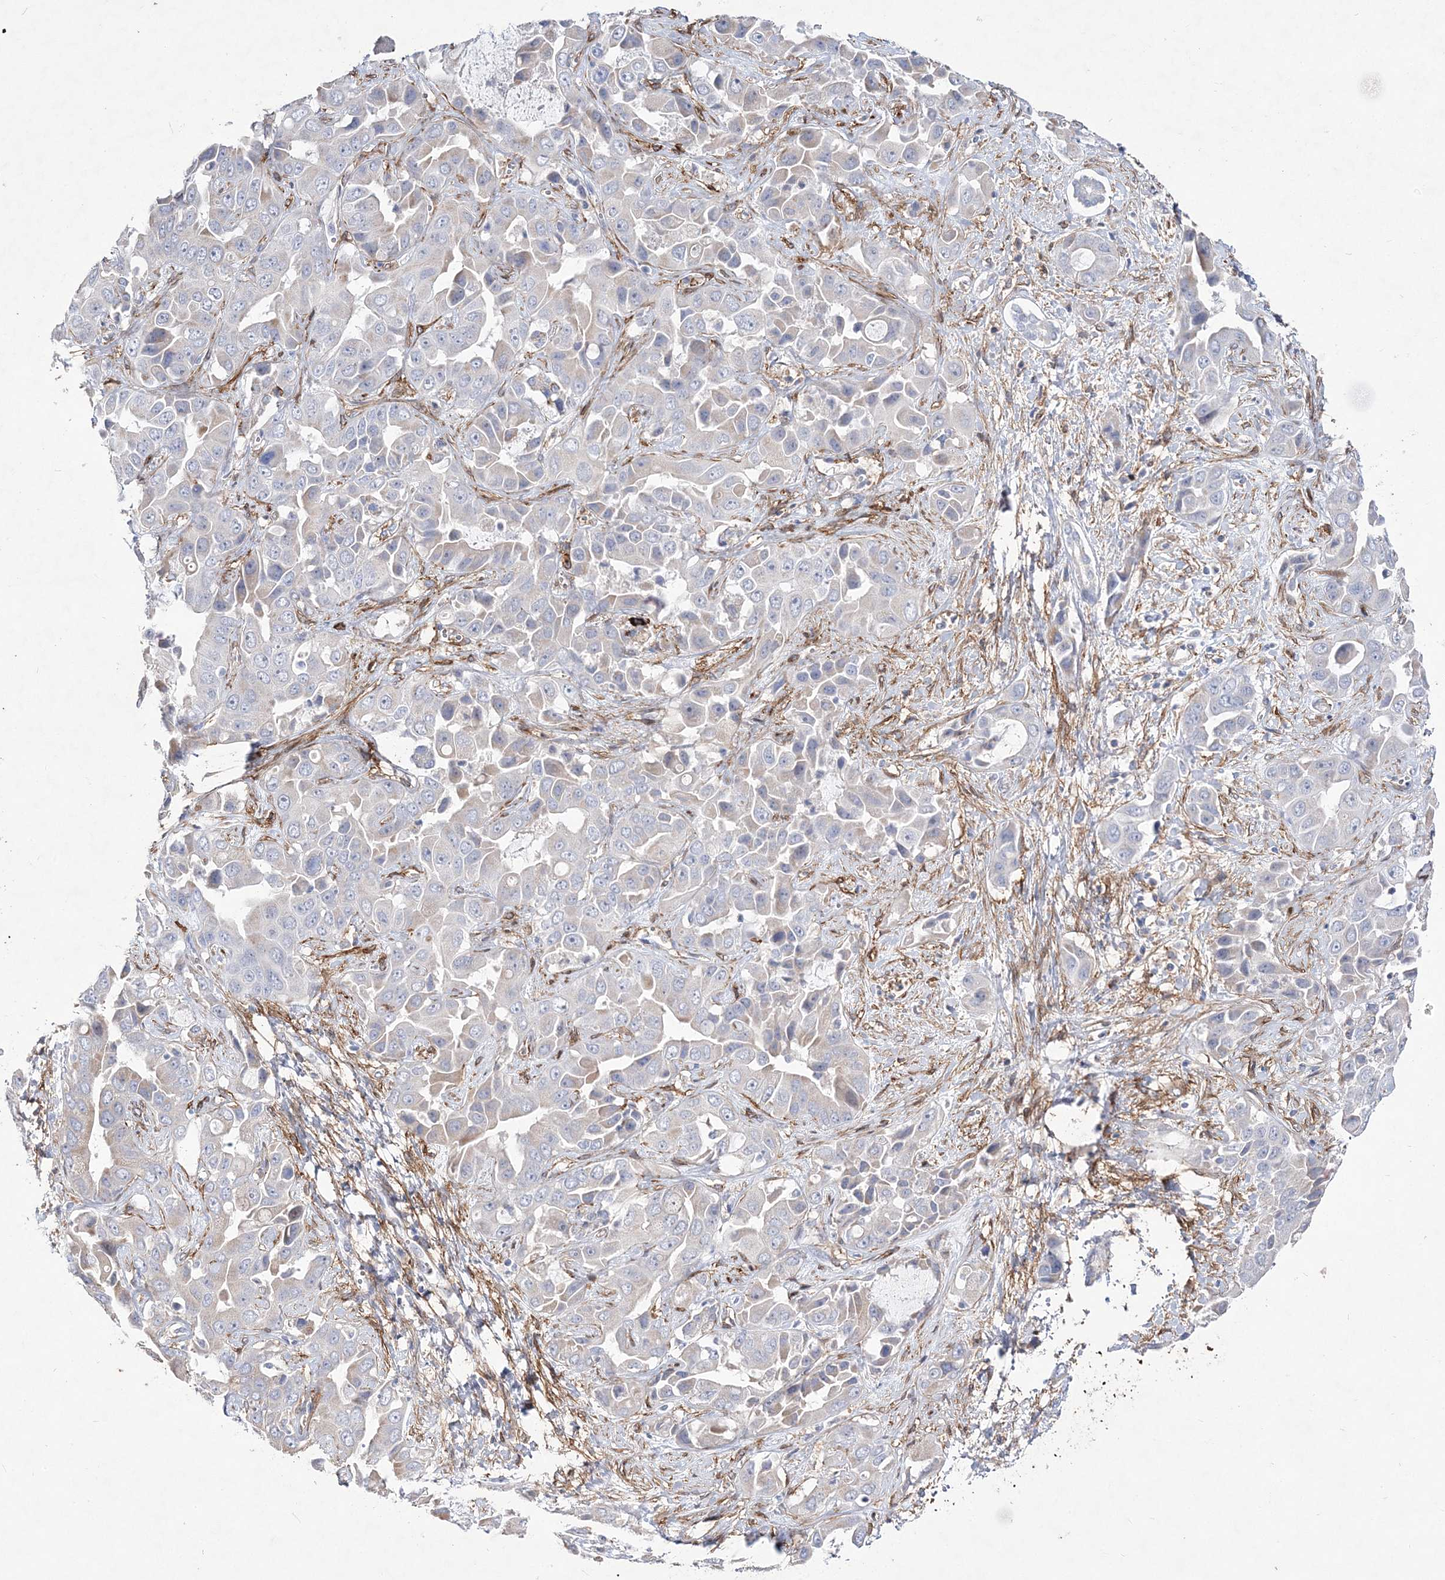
{"staining": {"intensity": "negative", "quantity": "none", "location": "none"}, "tissue": "liver cancer", "cell_type": "Tumor cells", "image_type": "cancer", "snomed": [{"axis": "morphology", "description": "Cholangiocarcinoma"}, {"axis": "topography", "description": "Liver"}], "caption": "Immunohistochemistry micrograph of neoplastic tissue: liver cancer (cholangiocarcinoma) stained with DAB reveals no significant protein expression in tumor cells.", "gene": "ANO1", "patient": {"sex": "female", "age": 52}}